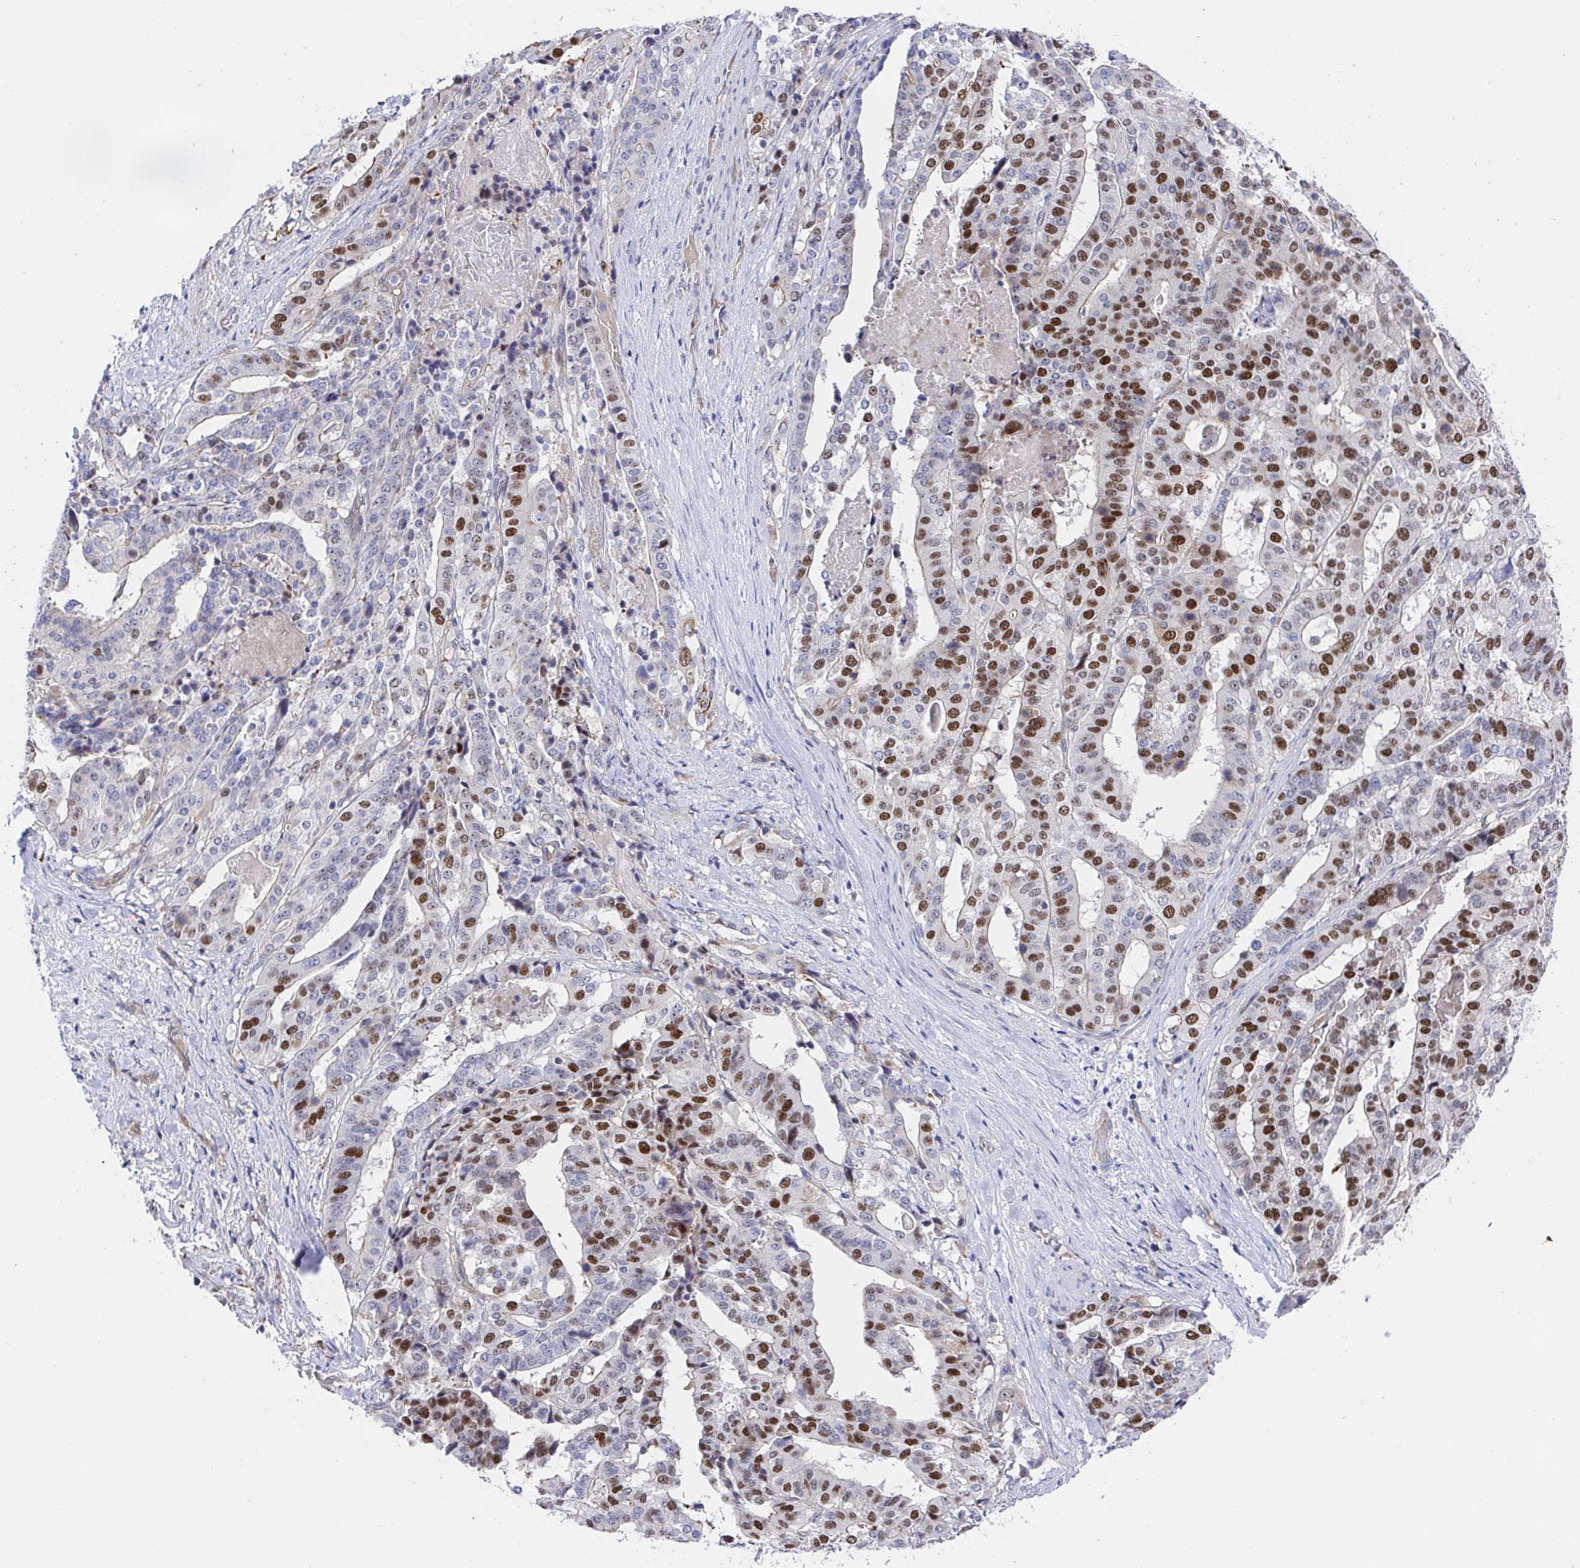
{"staining": {"intensity": "strong", "quantity": "25%-75%", "location": "nuclear"}, "tissue": "stomach cancer", "cell_type": "Tumor cells", "image_type": "cancer", "snomed": [{"axis": "morphology", "description": "Adenocarcinoma, NOS"}, {"axis": "topography", "description": "Stomach"}], "caption": "Immunohistochemical staining of human adenocarcinoma (stomach) reveals high levels of strong nuclear protein staining in about 25%-75% of tumor cells.", "gene": "TIMELESS", "patient": {"sex": "male", "age": 48}}